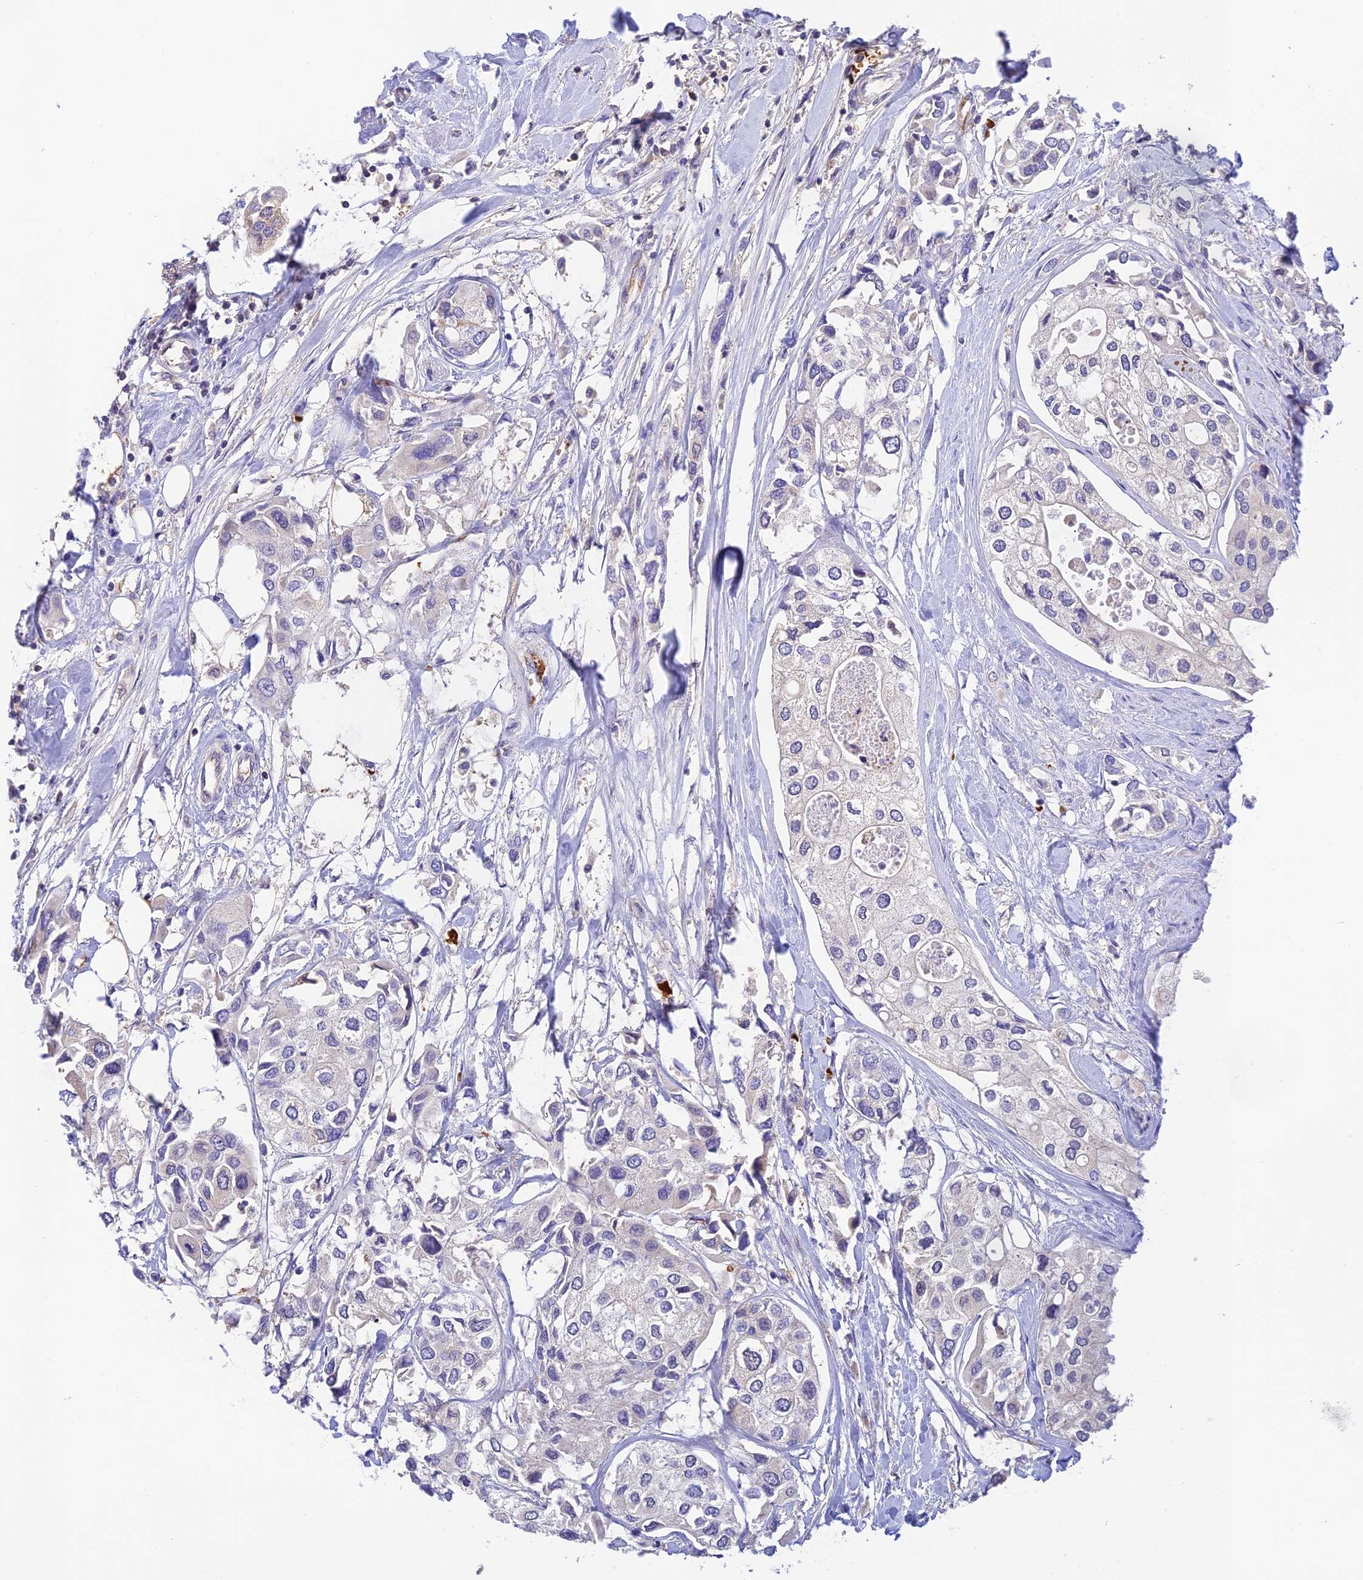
{"staining": {"intensity": "negative", "quantity": "none", "location": "none"}, "tissue": "urothelial cancer", "cell_type": "Tumor cells", "image_type": "cancer", "snomed": [{"axis": "morphology", "description": "Urothelial carcinoma, High grade"}, {"axis": "topography", "description": "Urinary bladder"}], "caption": "The photomicrograph shows no staining of tumor cells in high-grade urothelial carcinoma.", "gene": "HDHD2", "patient": {"sex": "male", "age": 64}}